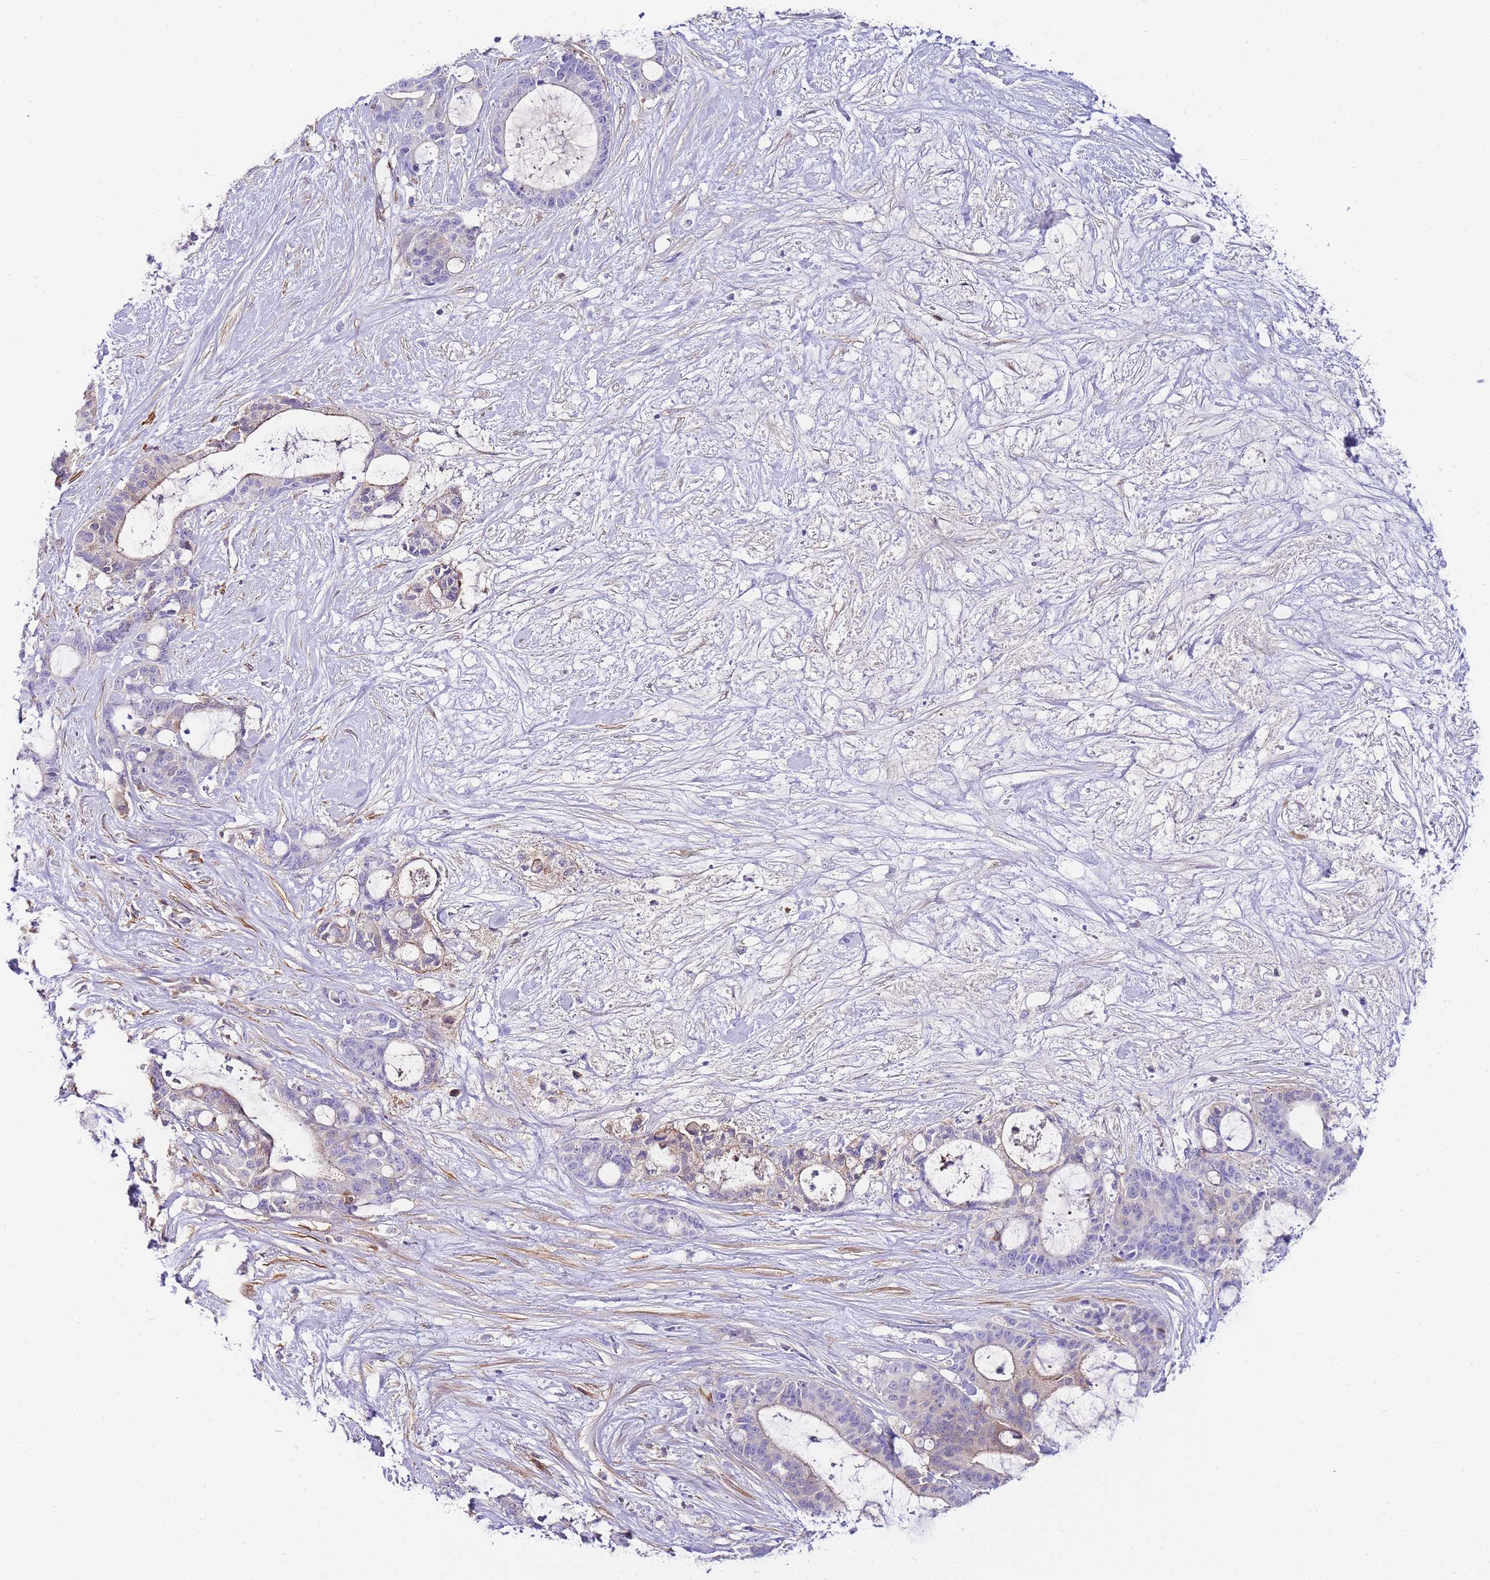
{"staining": {"intensity": "negative", "quantity": "none", "location": "none"}, "tissue": "liver cancer", "cell_type": "Tumor cells", "image_type": "cancer", "snomed": [{"axis": "morphology", "description": "Normal tissue, NOS"}, {"axis": "morphology", "description": "Cholangiocarcinoma"}, {"axis": "topography", "description": "Liver"}, {"axis": "topography", "description": "Peripheral nerve tissue"}], "caption": "A micrograph of human liver cancer (cholangiocarcinoma) is negative for staining in tumor cells.", "gene": "FBN3", "patient": {"sex": "female", "age": 73}}